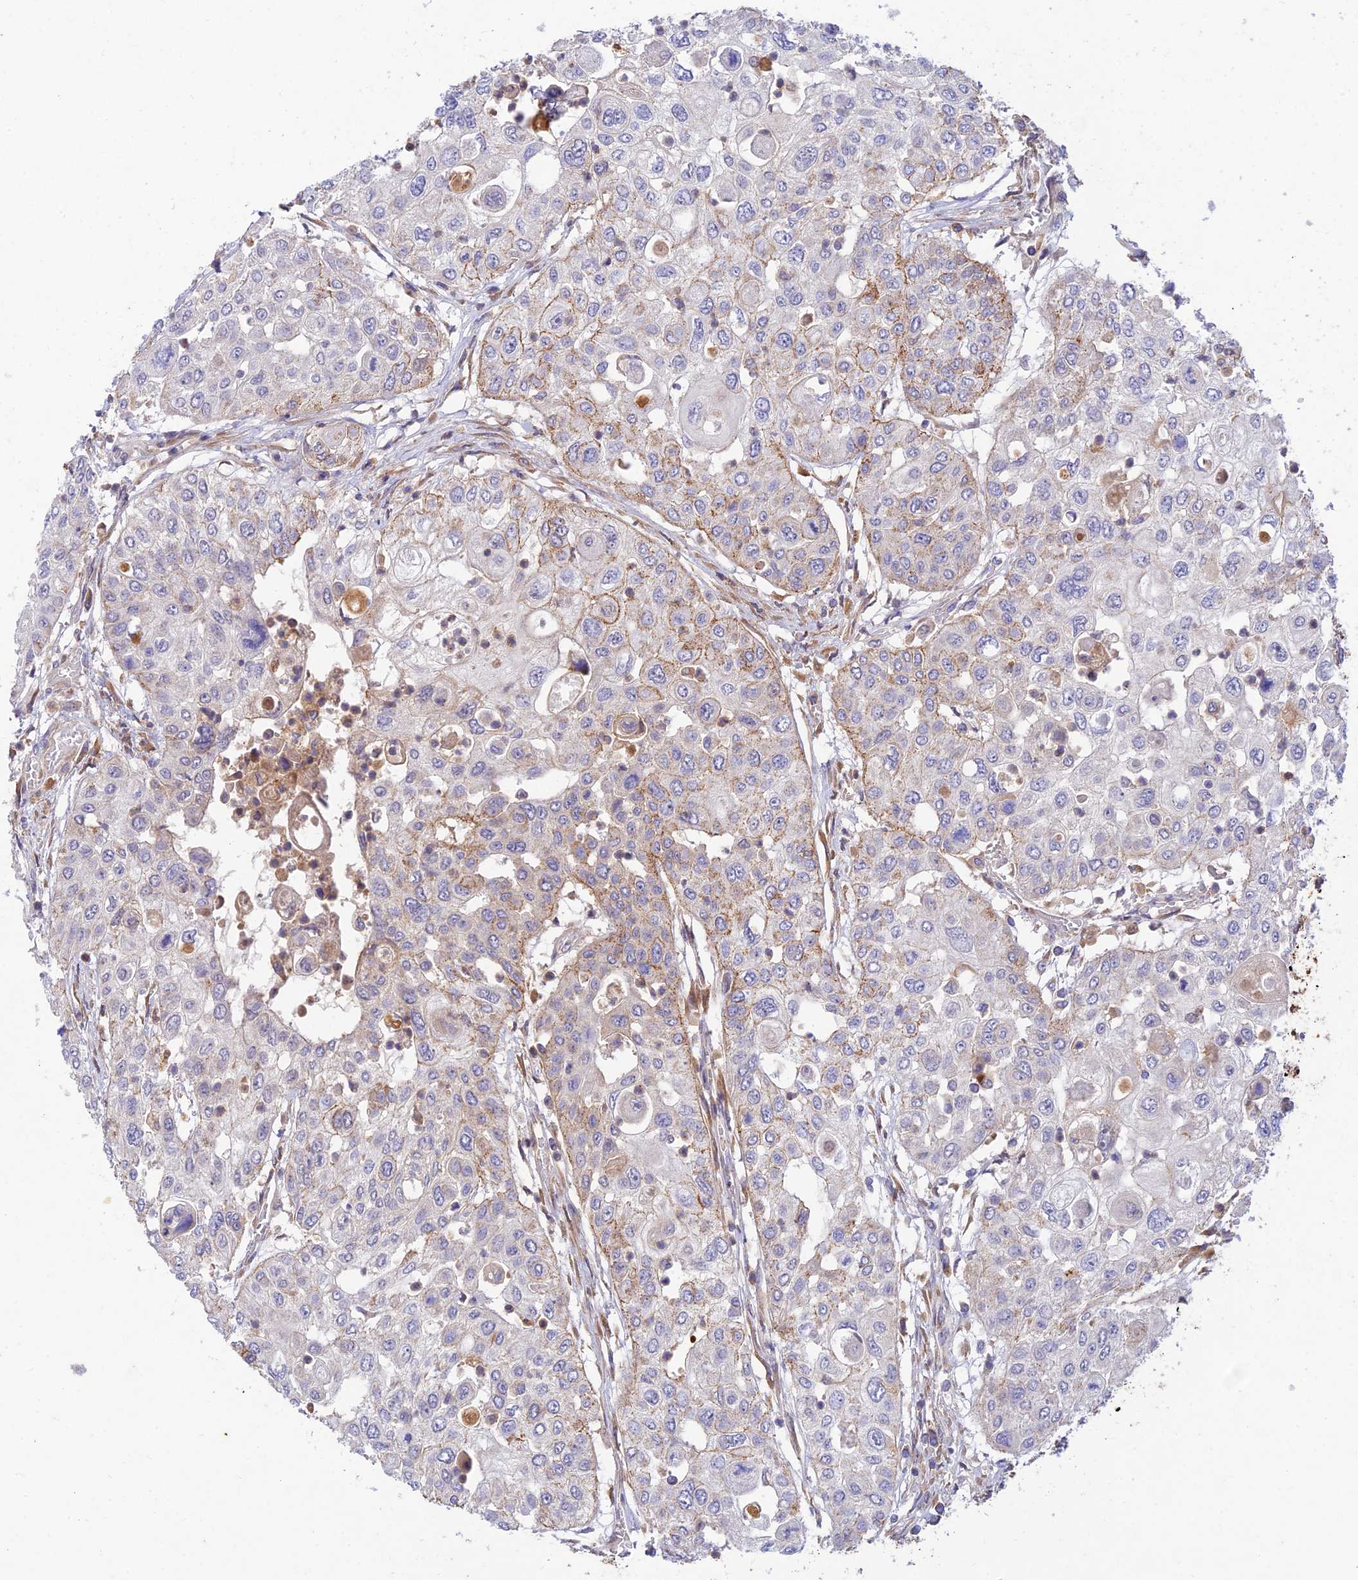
{"staining": {"intensity": "moderate", "quantity": "<25%", "location": "cytoplasmic/membranous"}, "tissue": "urothelial cancer", "cell_type": "Tumor cells", "image_type": "cancer", "snomed": [{"axis": "morphology", "description": "Urothelial carcinoma, High grade"}, {"axis": "topography", "description": "Urinary bladder"}], "caption": "The histopathology image demonstrates staining of urothelial cancer, revealing moderate cytoplasmic/membranous protein staining (brown color) within tumor cells.", "gene": "ACSM5", "patient": {"sex": "female", "age": 79}}